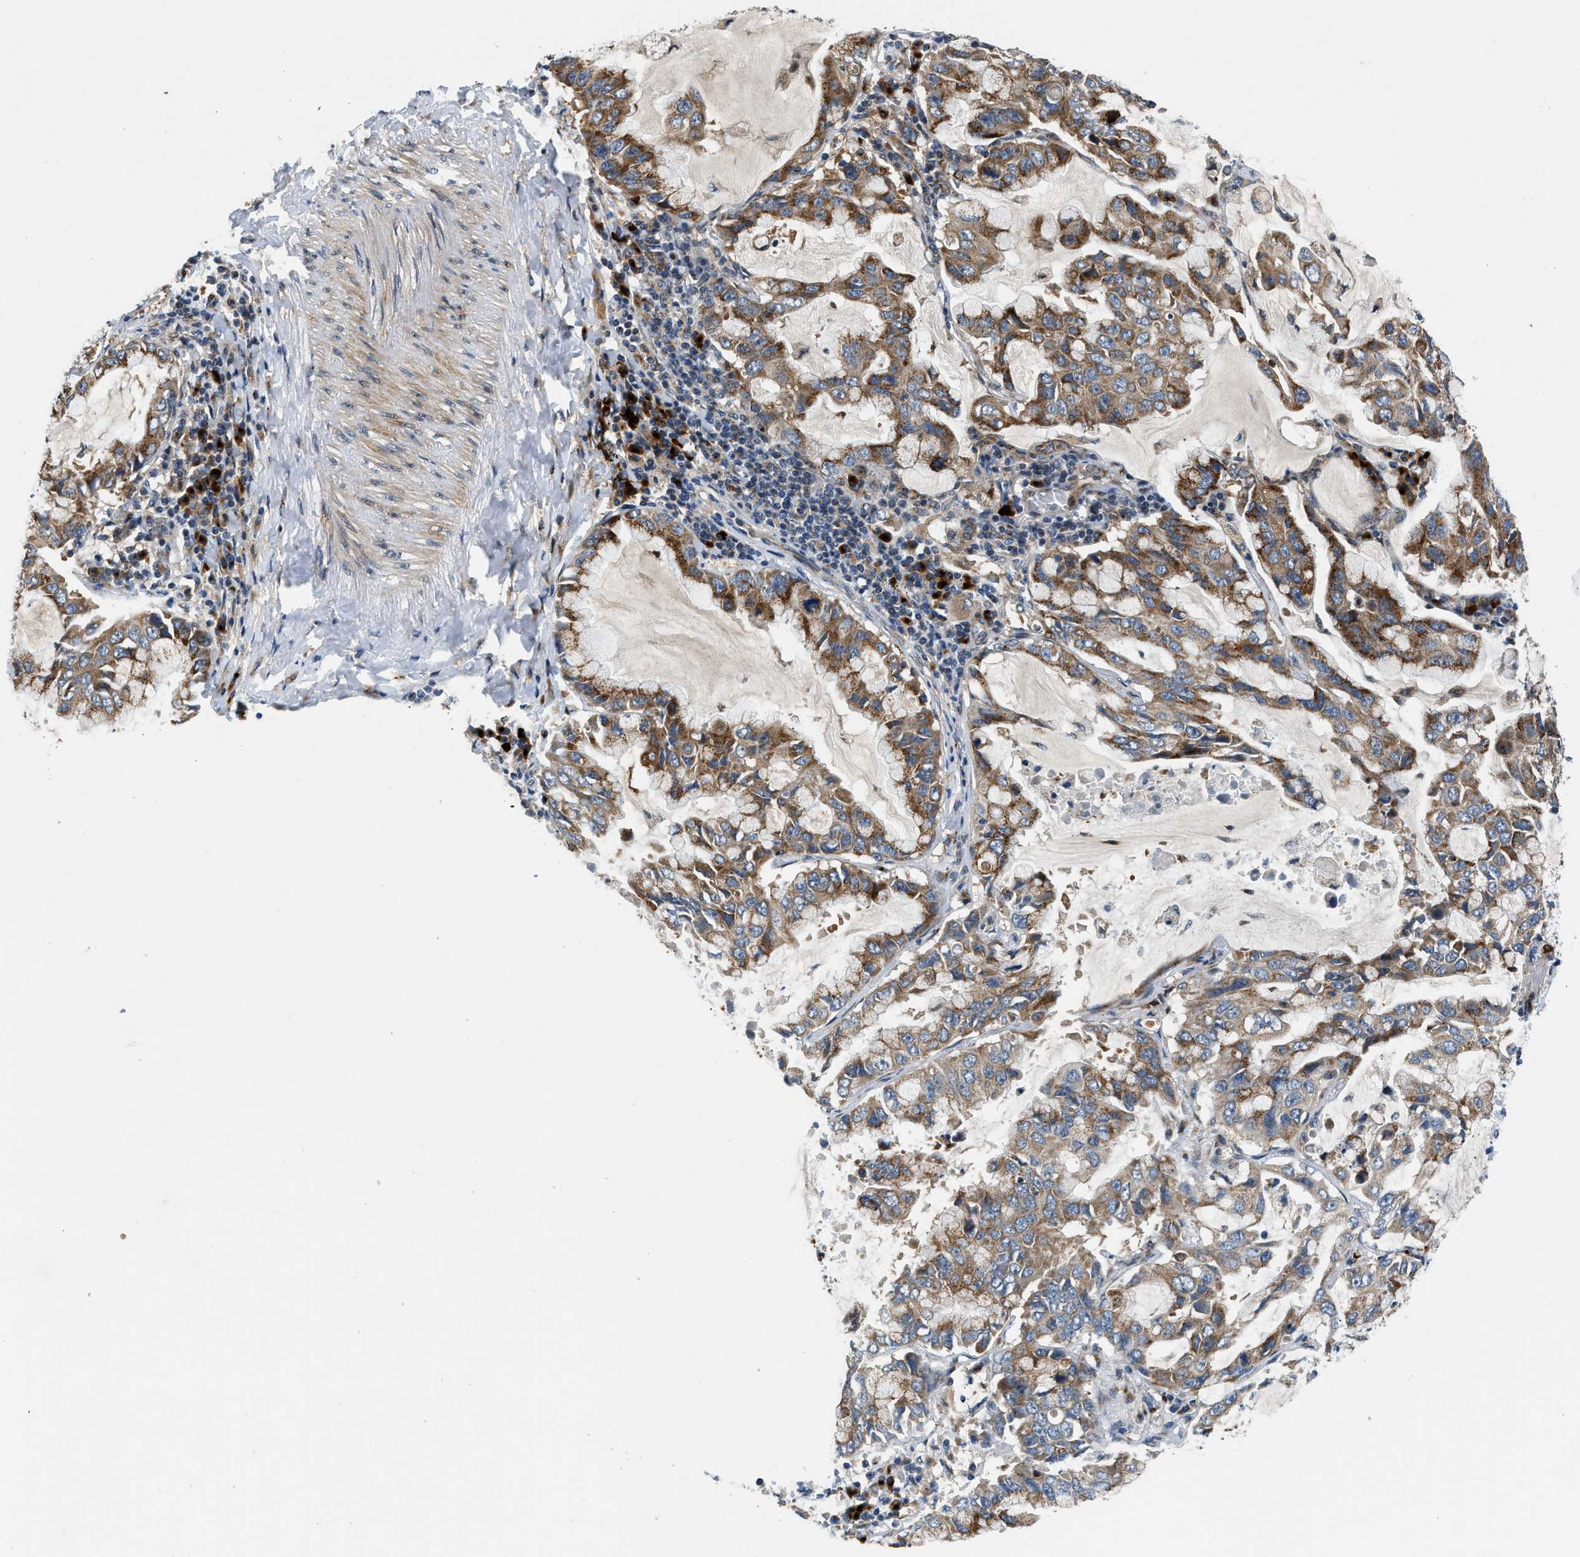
{"staining": {"intensity": "strong", "quantity": ">75%", "location": "cytoplasmic/membranous"}, "tissue": "lung cancer", "cell_type": "Tumor cells", "image_type": "cancer", "snomed": [{"axis": "morphology", "description": "Adenocarcinoma, NOS"}, {"axis": "topography", "description": "Lung"}], "caption": "Tumor cells demonstrate high levels of strong cytoplasmic/membranous expression in approximately >75% of cells in human lung adenocarcinoma.", "gene": "FUT8", "patient": {"sex": "male", "age": 64}}